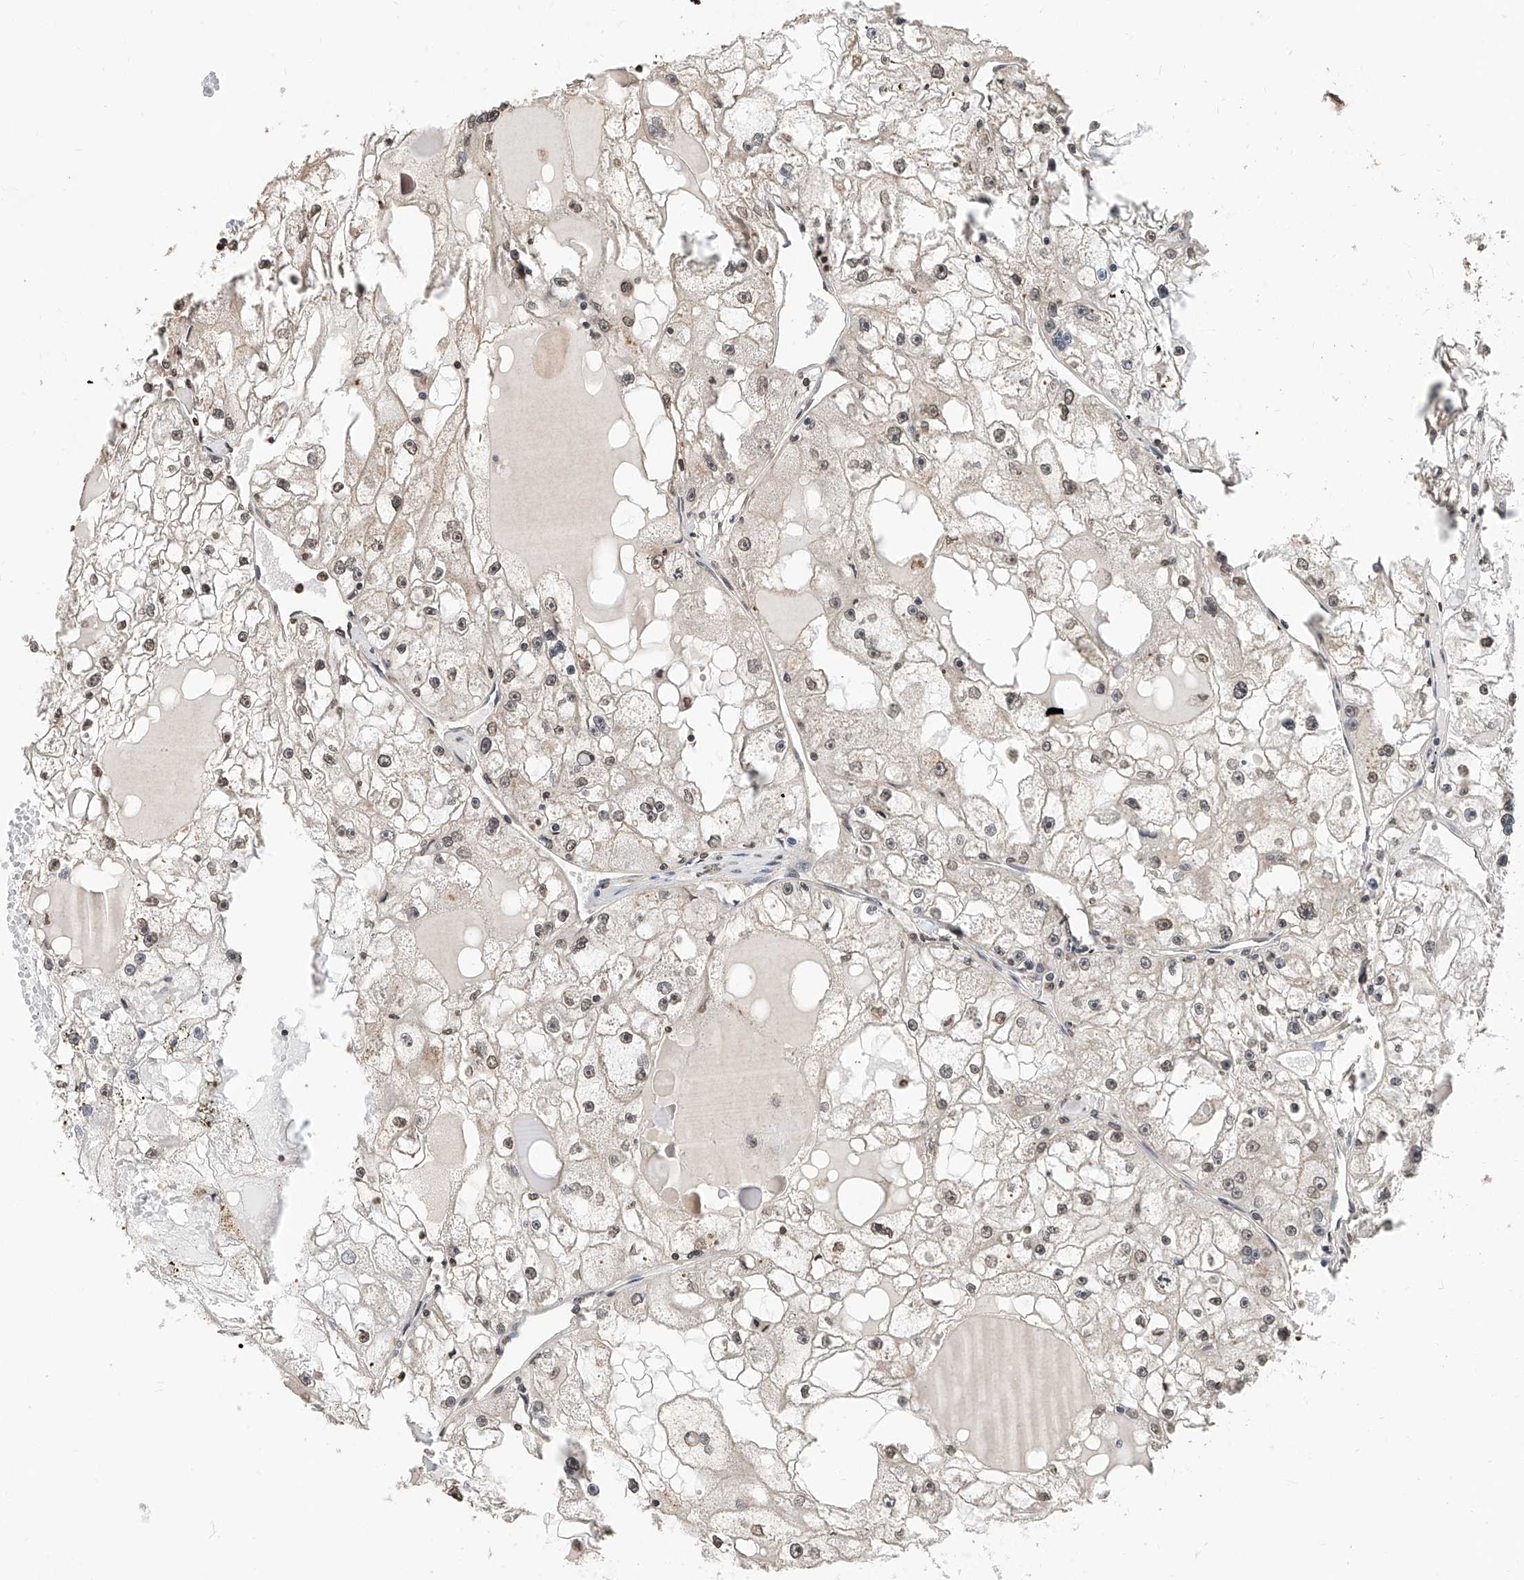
{"staining": {"intensity": "weak", "quantity": "25%-75%", "location": "nuclear"}, "tissue": "renal cancer", "cell_type": "Tumor cells", "image_type": "cancer", "snomed": [{"axis": "morphology", "description": "Adenocarcinoma, NOS"}, {"axis": "topography", "description": "Kidney"}], "caption": "A photomicrograph of human renal cancer (adenocarcinoma) stained for a protein reveals weak nuclear brown staining in tumor cells.", "gene": "RP9", "patient": {"sex": "male", "age": 56}}